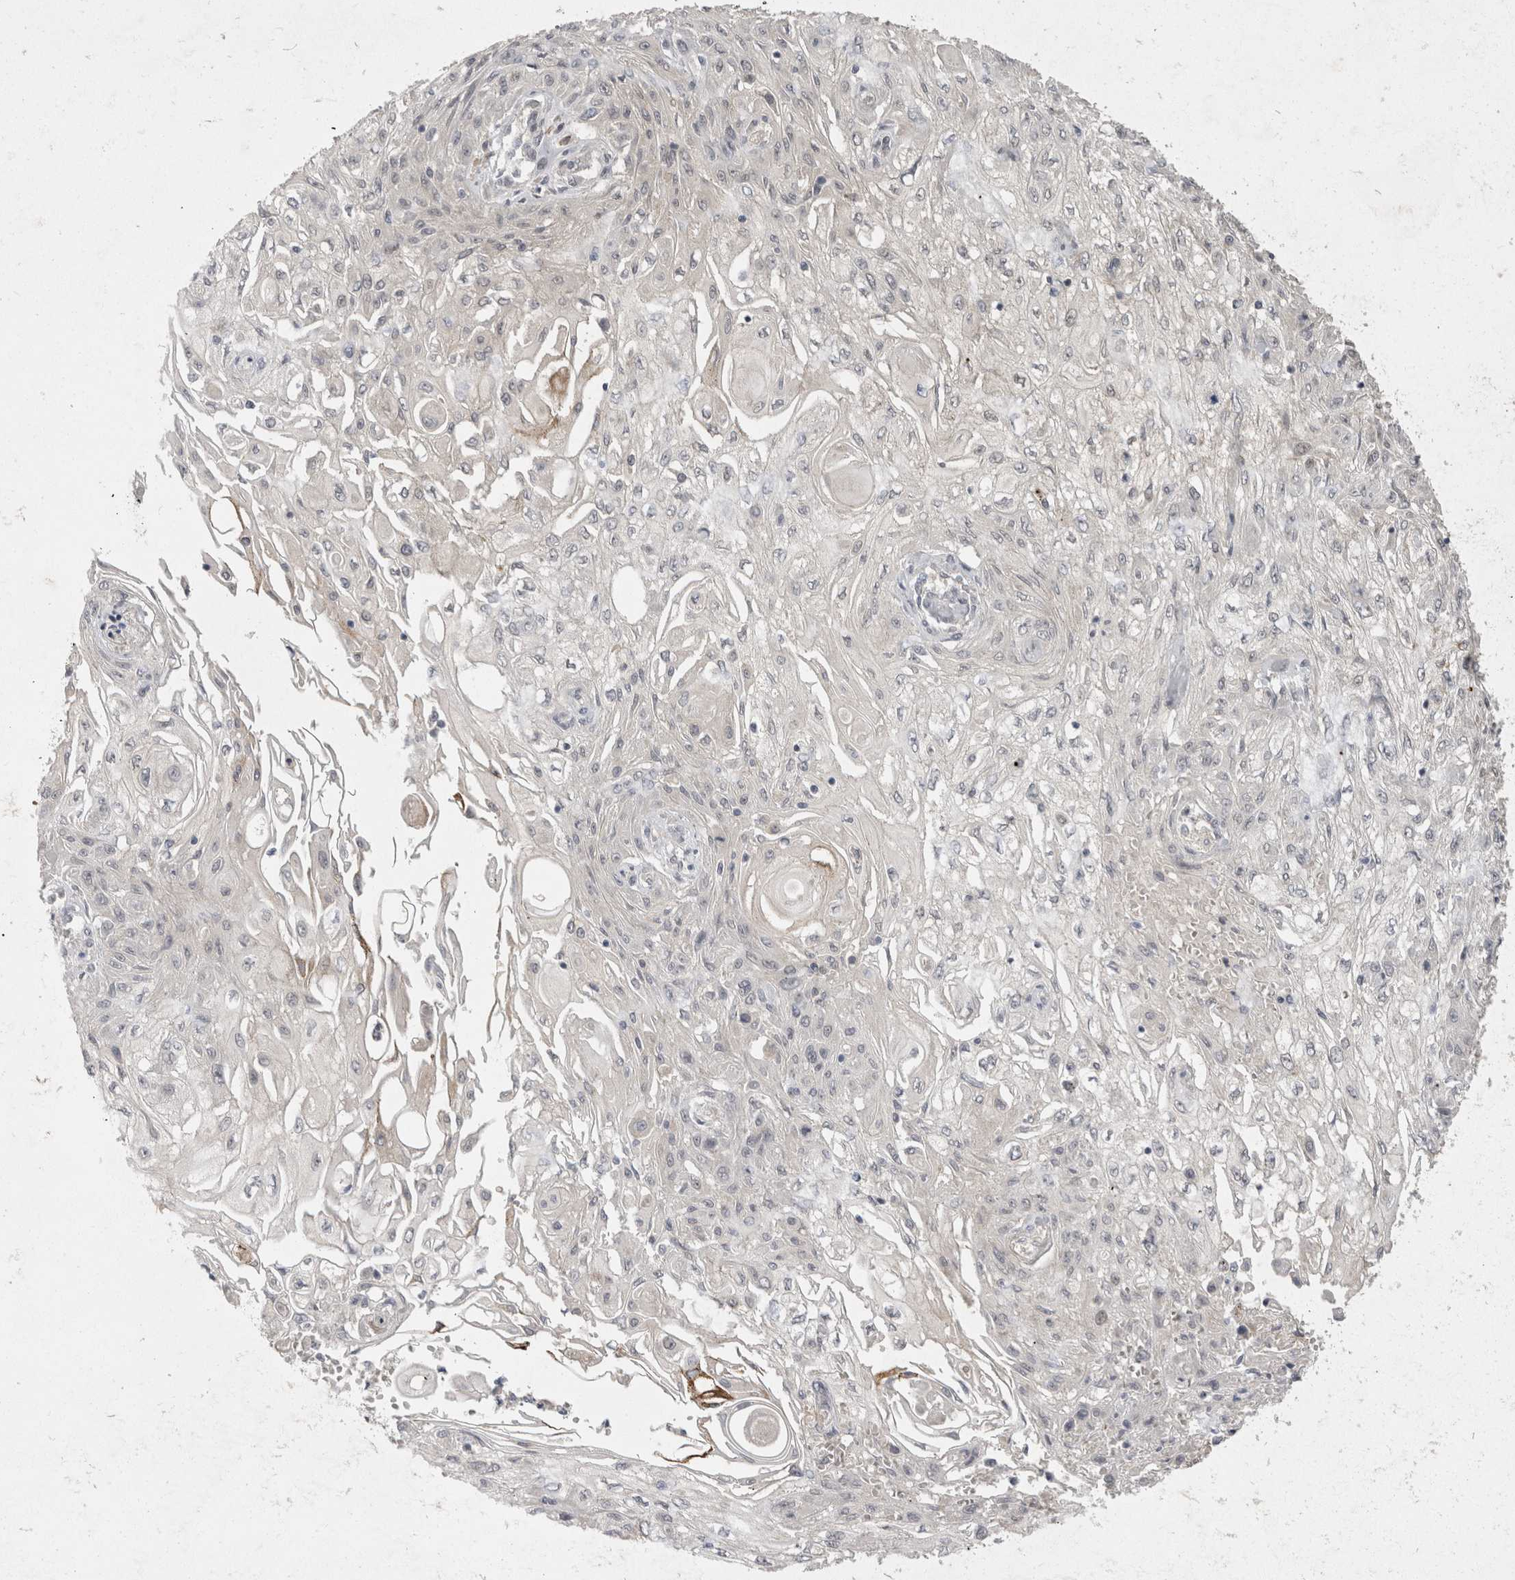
{"staining": {"intensity": "negative", "quantity": "none", "location": "none"}, "tissue": "skin cancer", "cell_type": "Tumor cells", "image_type": "cancer", "snomed": [{"axis": "morphology", "description": "Squamous cell carcinoma, NOS"}, {"axis": "morphology", "description": "Squamous cell carcinoma, metastatic, NOS"}, {"axis": "topography", "description": "Skin"}, {"axis": "topography", "description": "Lymph node"}], "caption": "Tumor cells are negative for protein expression in human skin cancer (squamous cell carcinoma). The staining was performed using DAB to visualize the protein expression in brown, while the nuclei were stained in blue with hematoxylin (Magnification: 20x).", "gene": "TOM1L2", "patient": {"sex": "male", "age": 75}}